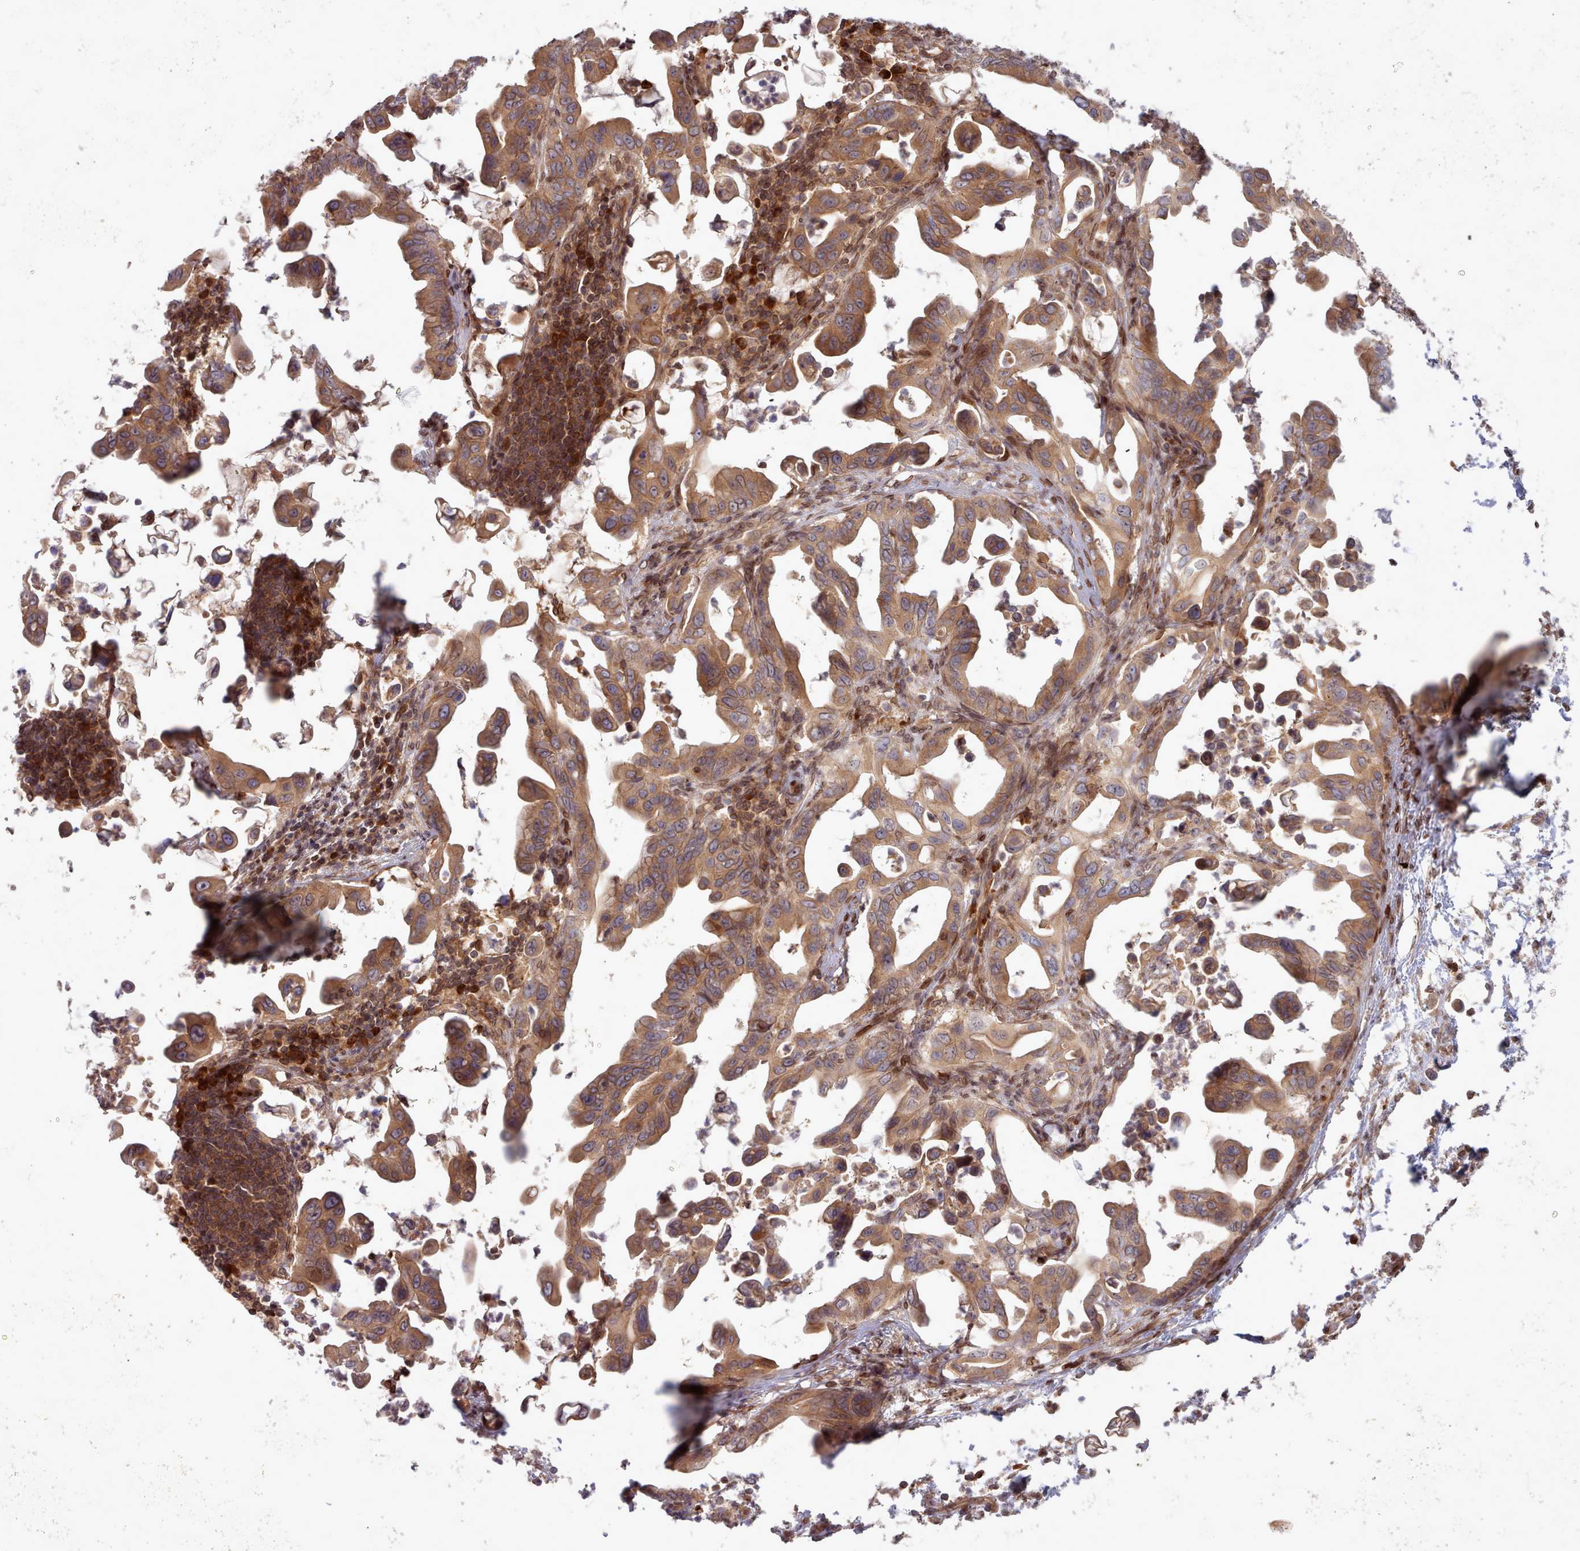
{"staining": {"intensity": "moderate", "quantity": ">75%", "location": "cytoplasmic/membranous"}, "tissue": "pancreatic cancer", "cell_type": "Tumor cells", "image_type": "cancer", "snomed": [{"axis": "morphology", "description": "Adenocarcinoma, NOS"}, {"axis": "topography", "description": "Pancreas"}], "caption": "Immunohistochemical staining of human pancreatic cancer displays medium levels of moderate cytoplasmic/membranous expression in about >75% of tumor cells.", "gene": "UBE2G1", "patient": {"sex": "male", "age": 61}}